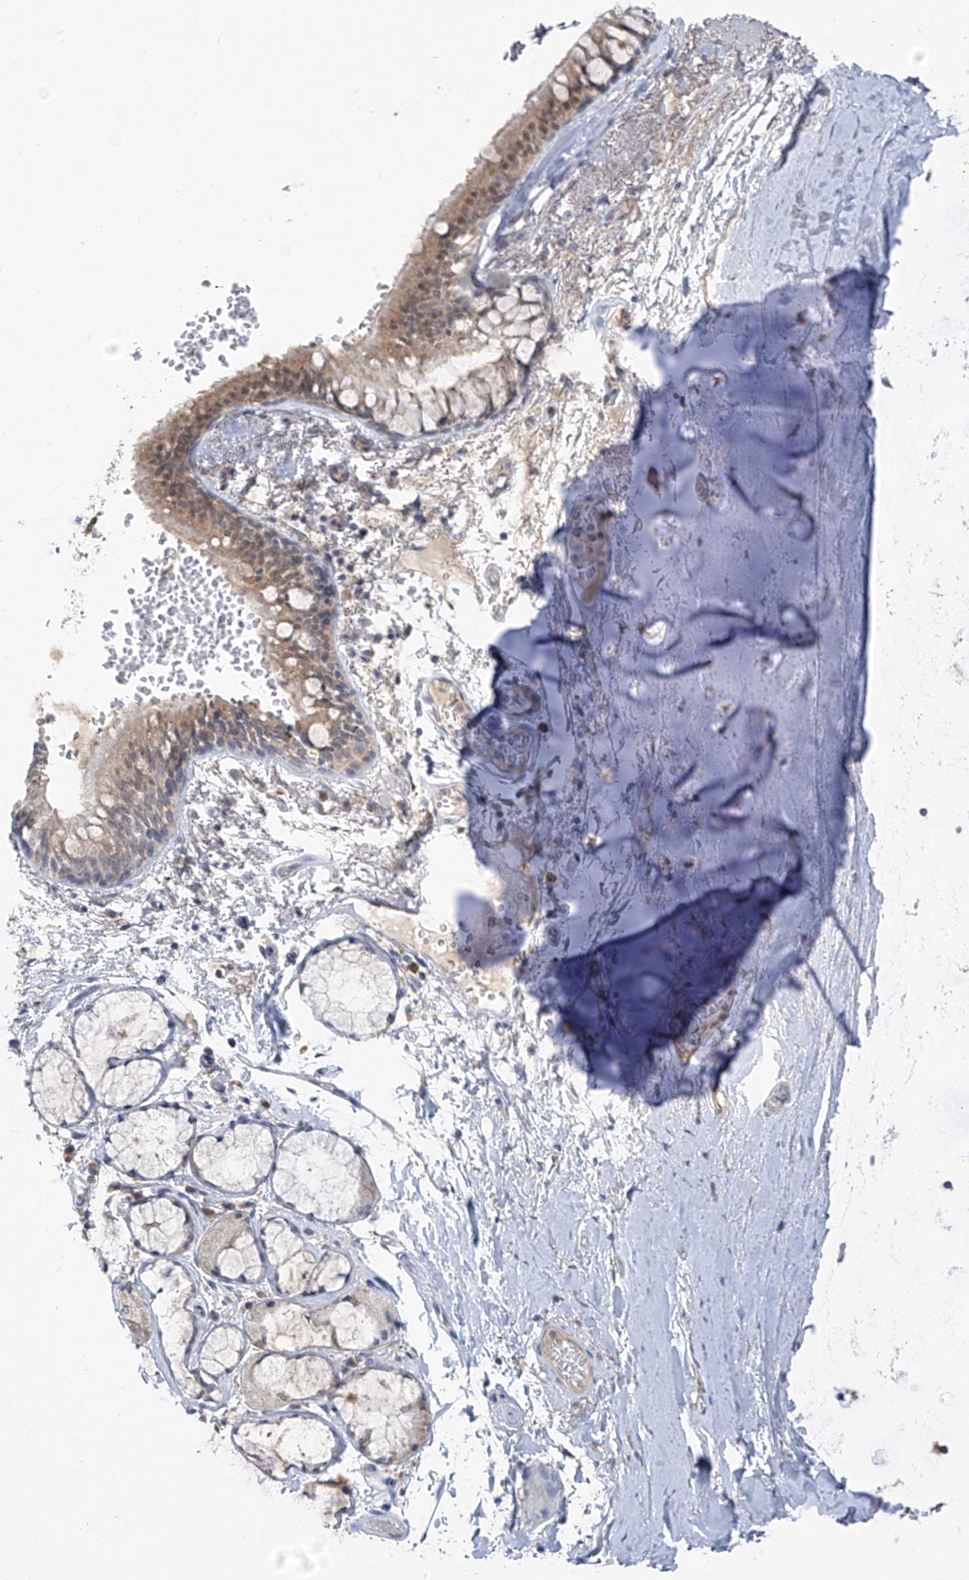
{"staining": {"intensity": "weak", "quantity": ">75%", "location": "cytoplasmic/membranous,nuclear"}, "tissue": "bronchus", "cell_type": "Respiratory epithelial cells", "image_type": "normal", "snomed": [{"axis": "morphology", "description": "Normal tissue, NOS"}, {"axis": "topography", "description": "Cartilage tissue"}, {"axis": "topography", "description": "Bronchus"}], "caption": "High-magnification brightfield microscopy of unremarkable bronchus stained with DAB (brown) and counterstained with hematoxylin (blue). respiratory epithelial cells exhibit weak cytoplasmic/membranous,nuclear expression is present in about>75% of cells.", "gene": "CYP4V2", "patient": {"sex": "female", "age": 73}}